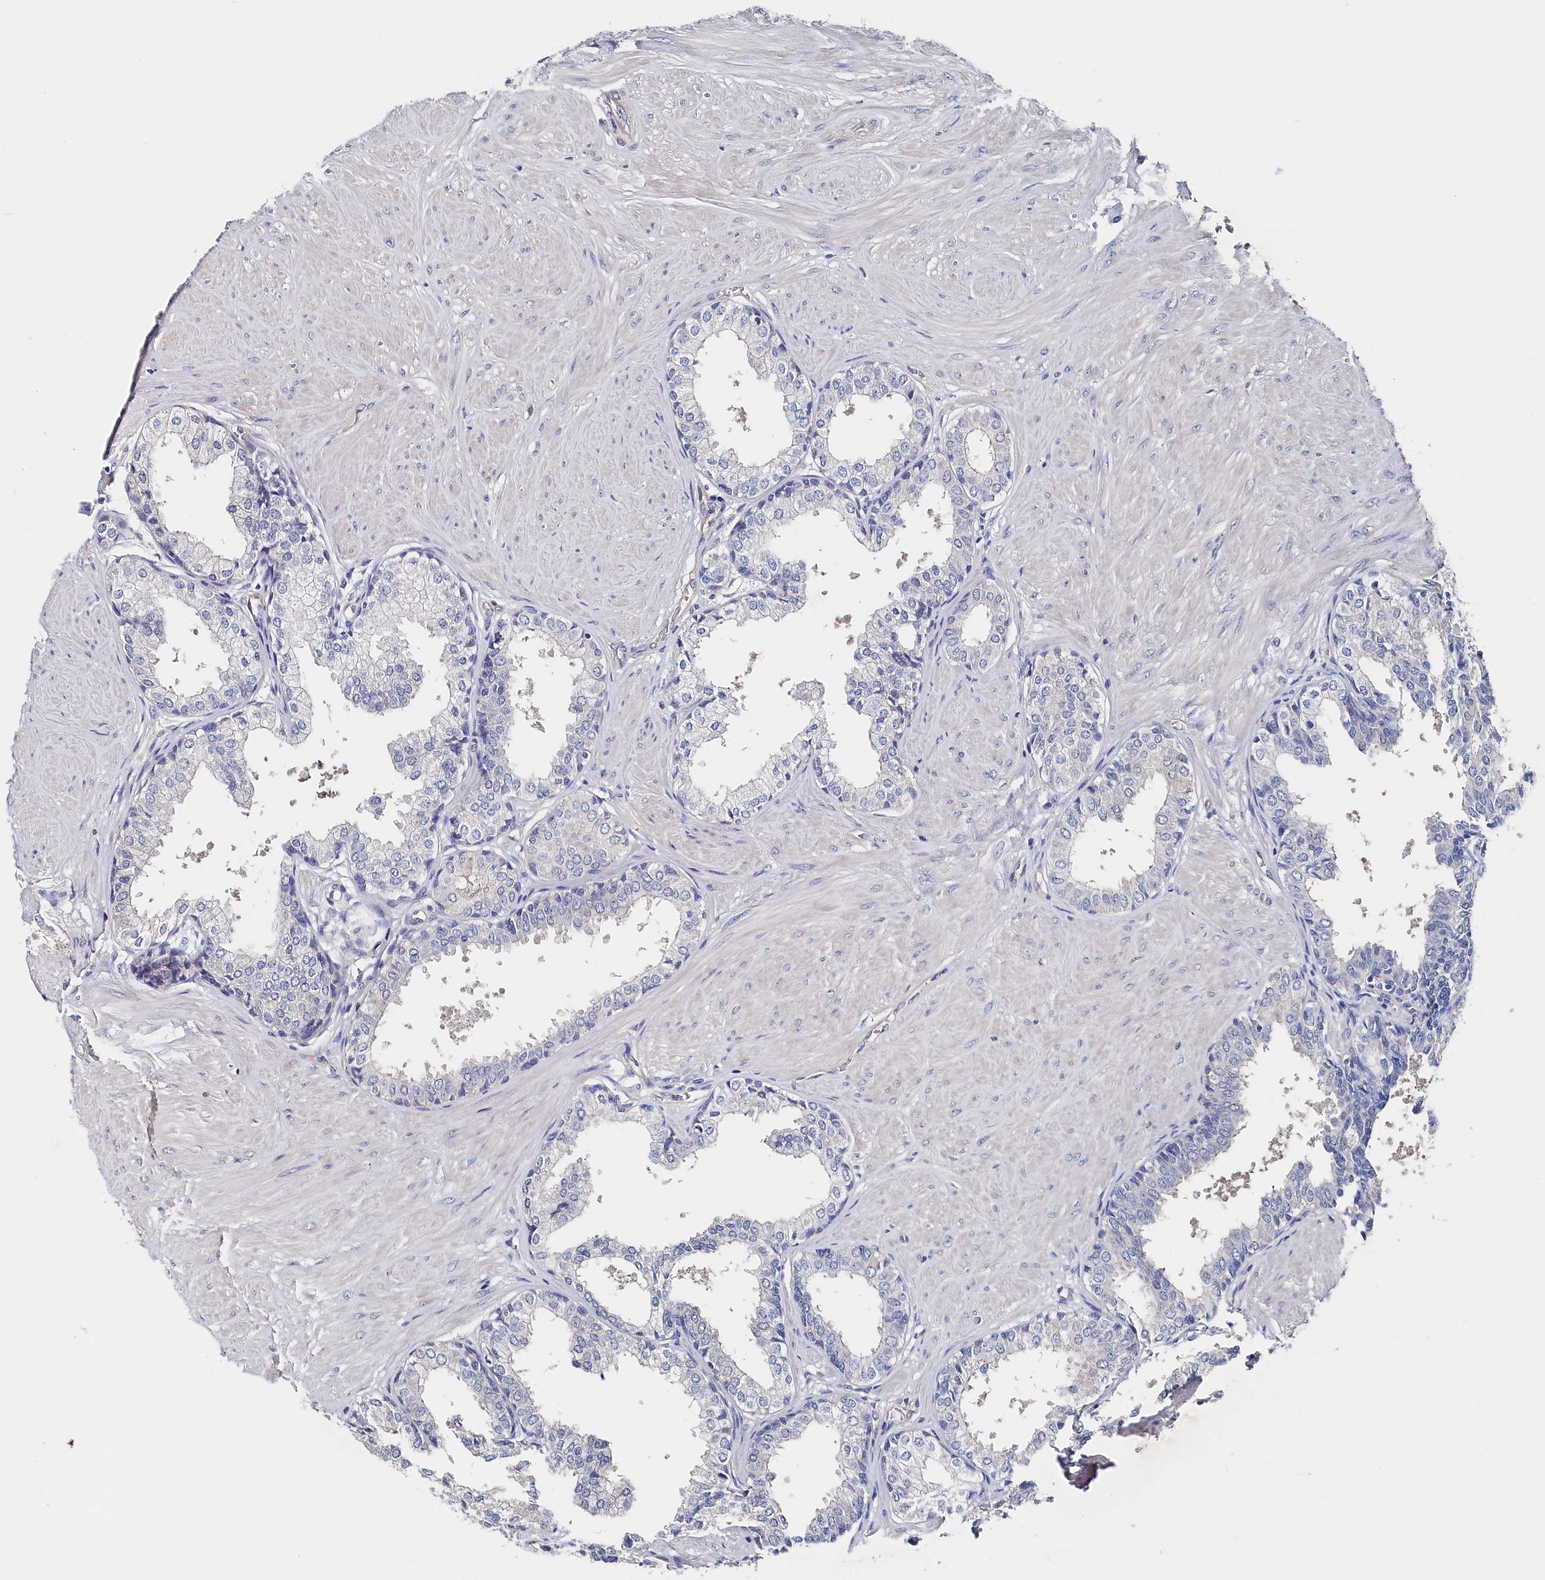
{"staining": {"intensity": "negative", "quantity": "none", "location": "none"}, "tissue": "prostate", "cell_type": "Glandular cells", "image_type": "normal", "snomed": [{"axis": "morphology", "description": "Normal tissue, NOS"}, {"axis": "topography", "description": "Prostate"}], "caption": "Immunohistochemistry photomicrograph of benign prostate stained for a protein (brown), which shows no staining in glandular cells. Nuclei are stained in blue.", "gene": "BHMT", "patient": {"sex": "male", "age": 48}}